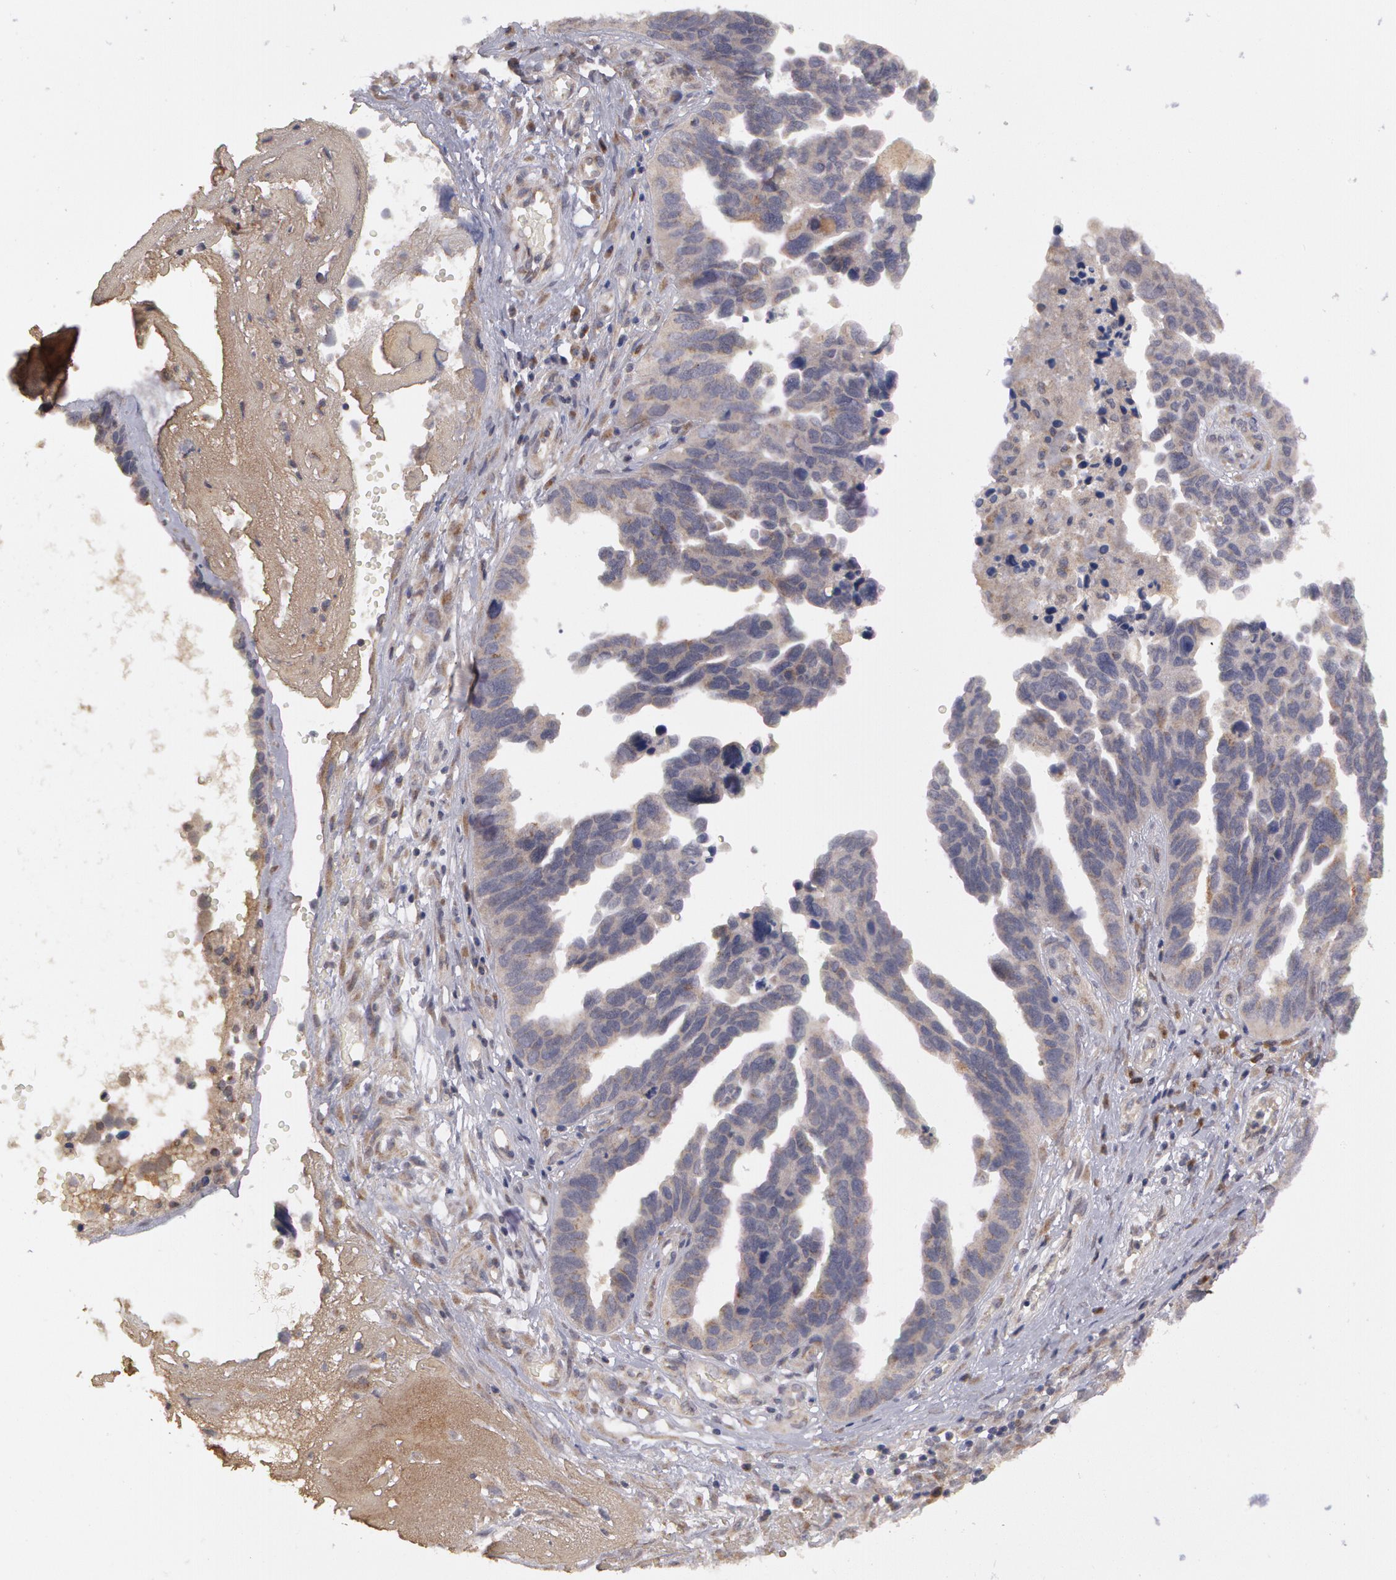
{"staining": {"intensity": "negative", "quantity": "none", "location": "none"}, "tissue": "ovarian cancer", "cell_type": "Tumor cells", "image_type": "cancer", "snomed": [{"axis": "morphology", "description": "Cystadenocarcinoma, serous, NOS"}, {"axis": "topography", "description": "Ovary"}], "caption": "This micrograph is of ovarian serous cystadenocarcinoma stained with immunohistochemistry (IHC) to label a protein in brown with the nuclei are counter-stained blue. There is no positivity in tumor cells. (Brightfield microscopy of DAB (3,3'-diaminobenzidine) immunohistochemistry (IHC) at high magnification).", "gene": "STX5", "patient": {"sex": "female", "age": 64}}